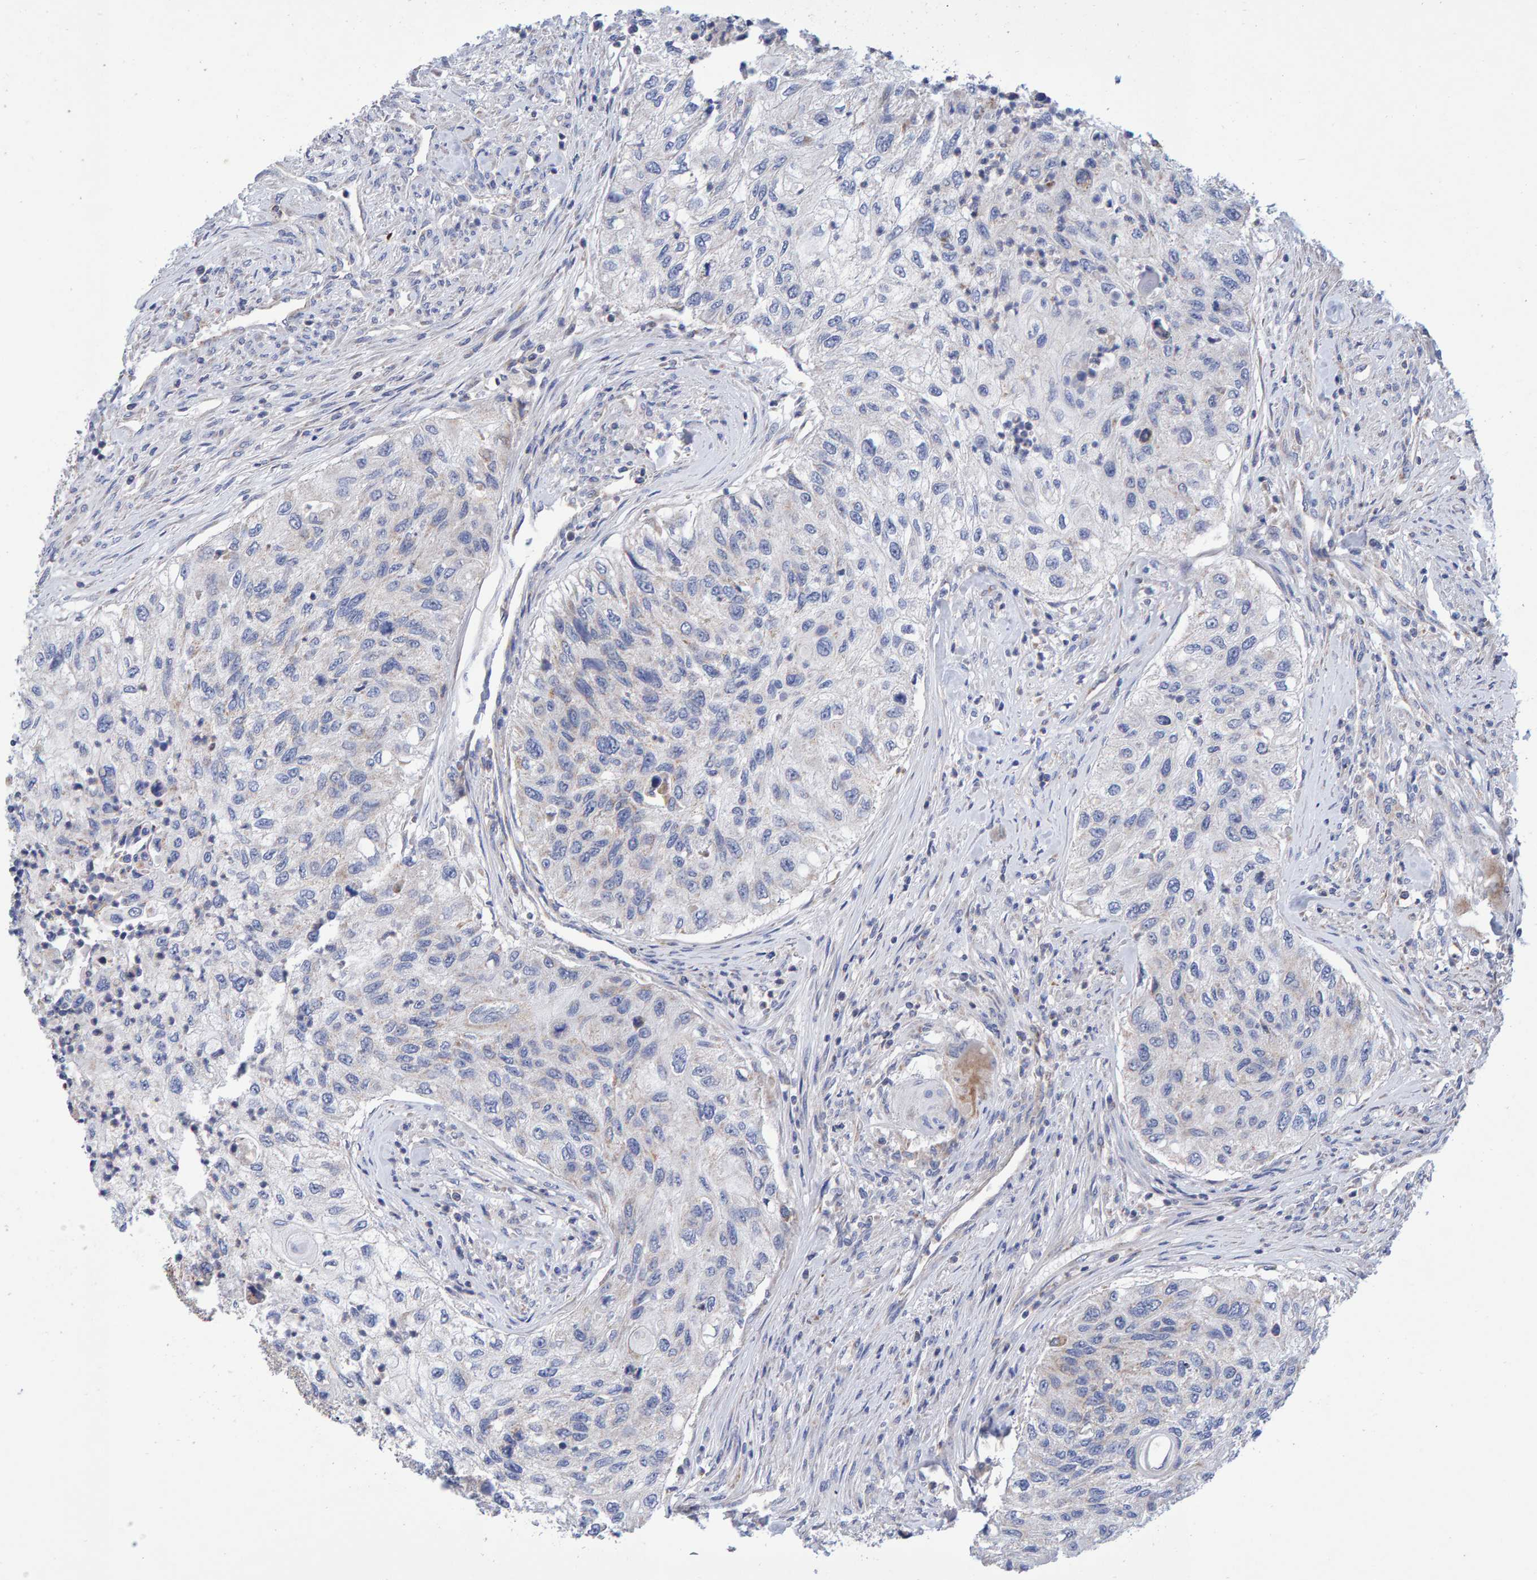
{"staining": {"intensity": "negative", "quantity": "none", "location": "none"}, "tissue": "urothelial cancer", "cell_type": "Tumor cells", "image_type": "cancer", "snomed": [{"axis": "morphology", "description": "Urothelial carcinoma, High grade"}, {"axis": "topography", "description": "Urinary bladder"}], "caption": "IHC micrograph of neoplastic tissue: human urothelial cancer stained with DAB shows no significant protein positivity in tumor cells.", "gene": "EFR3A", "patient": {"sex": "female", "age": 60}}